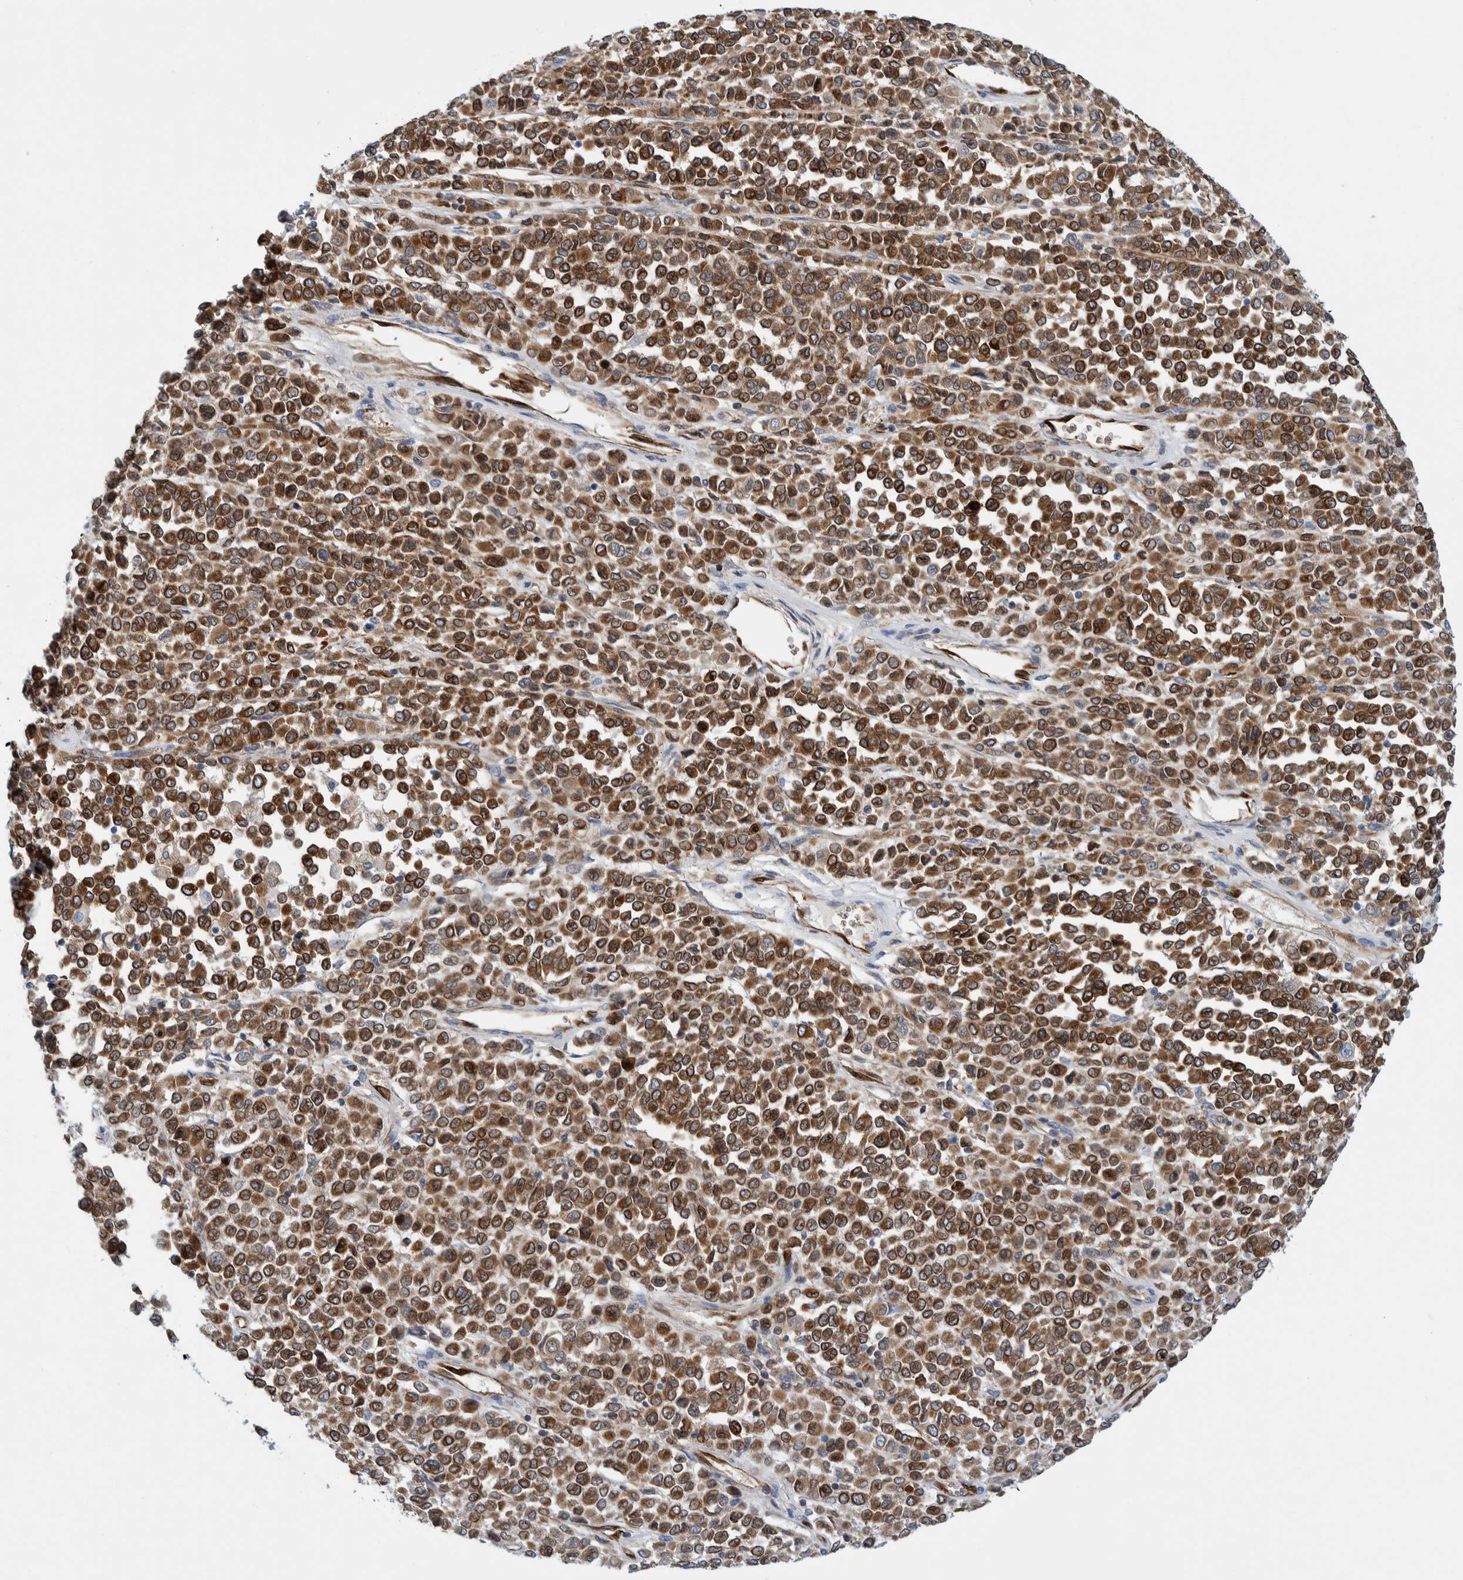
{"staining": {"intensity": "strong", "quantity": ">75%", "location": "cytoplasmic/membranous"}, "tissue": "melanoma", "cell_type": "Tumor cells", "image_type": "cancer", "snomed": [{"axis": "morphology", "description": "Malignant melanoma, Metastatic site"}, {"axis": "topography", "description": "Pancreas"}], "caption": "Protein expression analysis of human malignant melanoma (metastatic site) reveals strong cytoplasmic/membranous staining in approximately >75% of tumor cells.", "gene": "THEM6", "patient": {"sex": "female", "age": 30}}